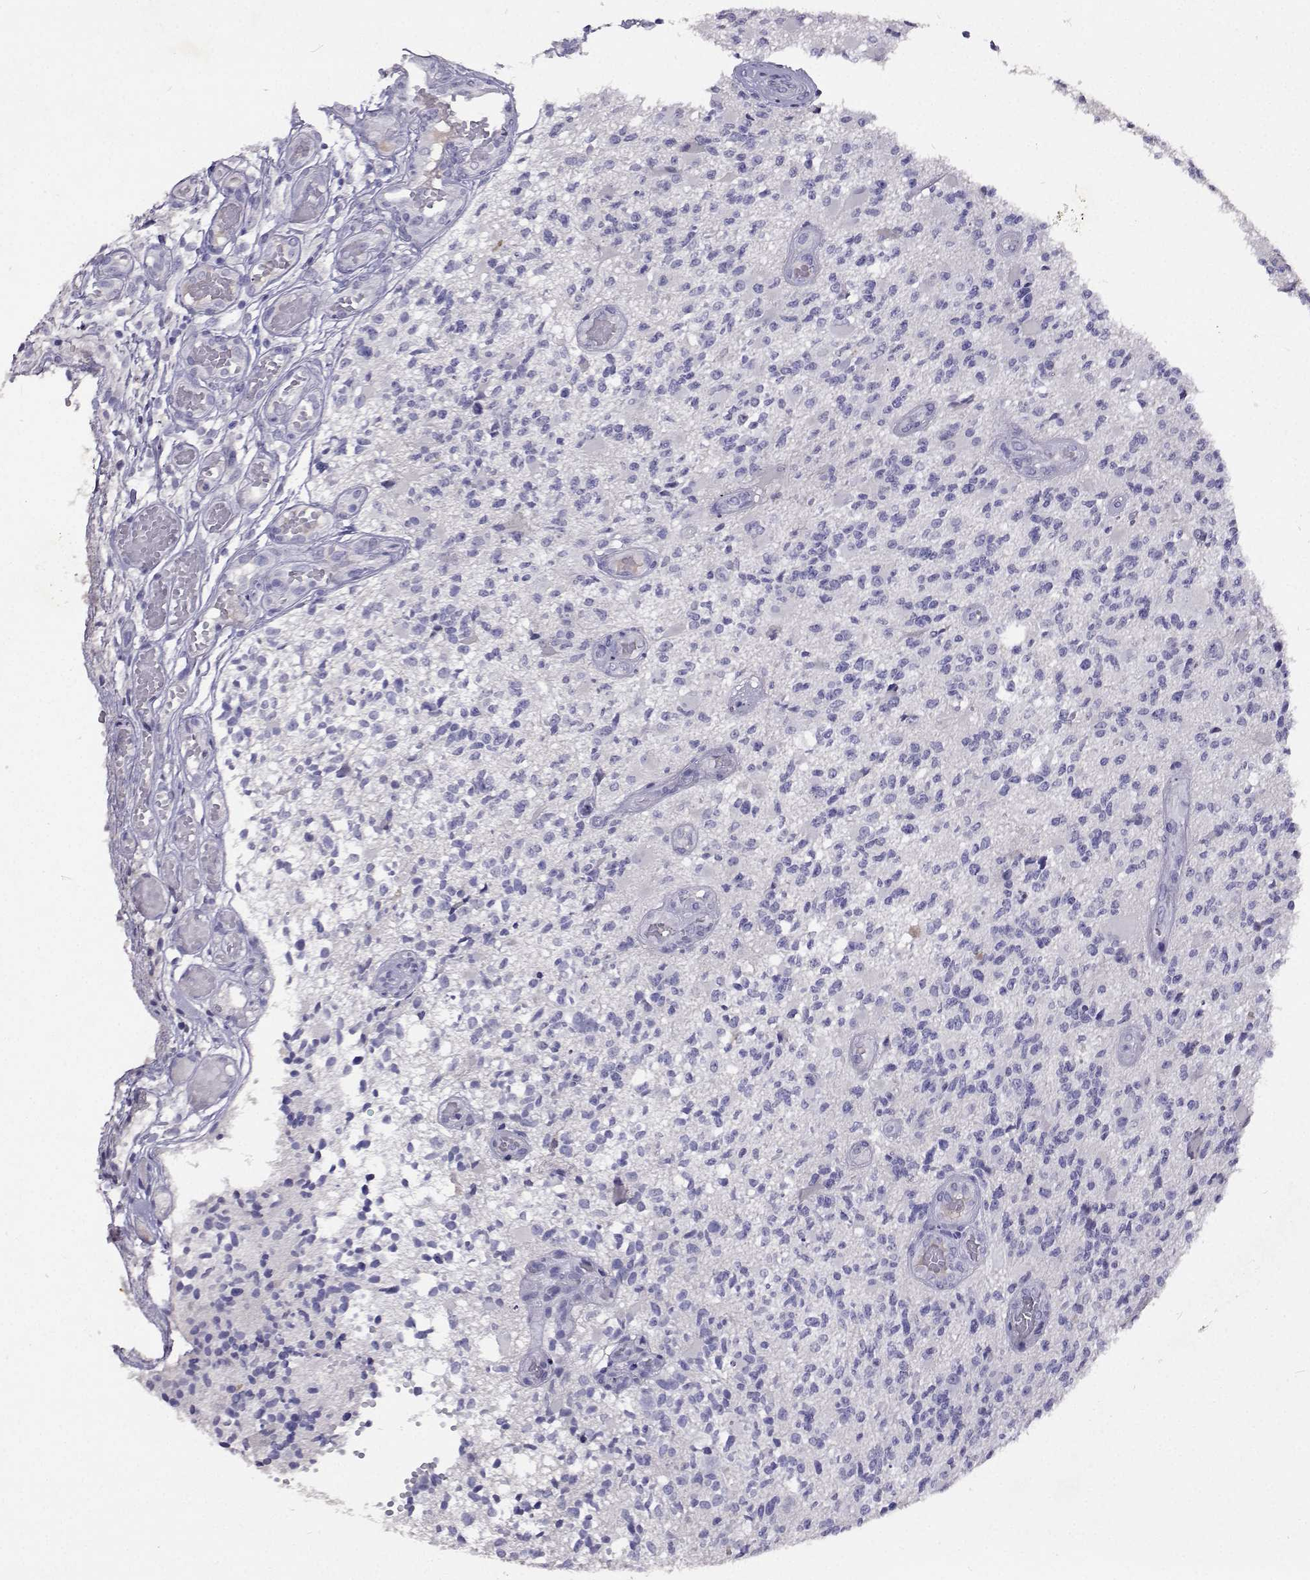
{"staining": {"intensity": "negative", "quantity": "none", "location": "none"}, "tissue": "glioma", "cell_type": "Tumor cells", "image_type": "cancer", "snomed": [{"axis": "morphology", "description": "Glioma, malignant, High grade"}, {"axis": "topography", "description": "Brain"}], "caption": "An IHC histopathology image of glioma is shown. There is no staining in tumor cells of glioma.", "gene": "CFAP44", "patient": {"sex": "female", "age": 63}}